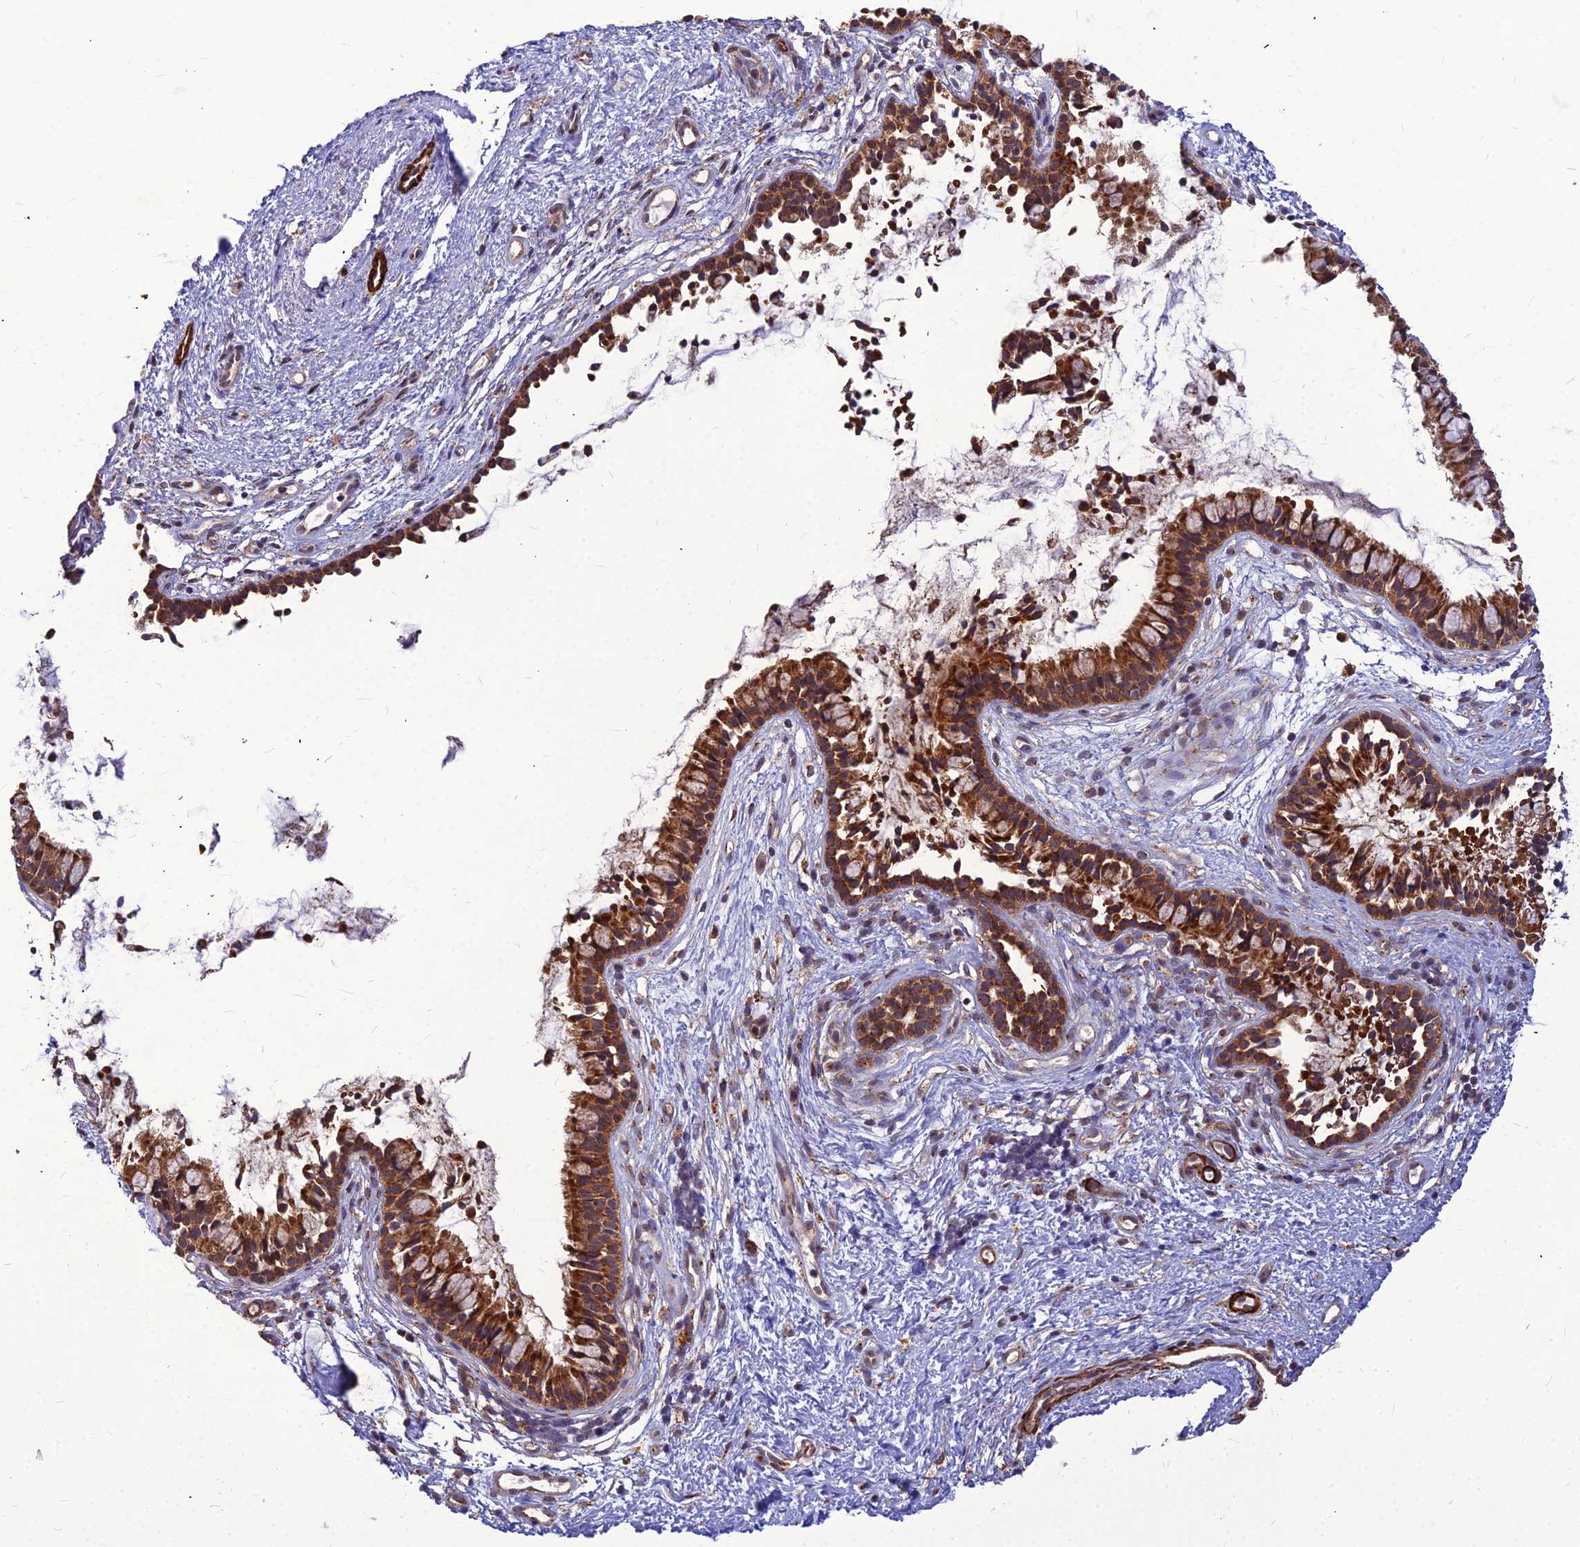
{"staining": {"intensity": "strong", "quantity": ">75%", "location": "cytoplasmic/membranous"}, "tissue": "nasopharynx", "cell_type": "Respiratory epithelial cells", "image_type": "normal", "snomed": [{"axis": "morphology", "description": "Normal tissue, NOS"}, {"axis": "topography", "description": "Nasopharynx"}], "caption": "Respiratory epithelial cells exhibit high levels of strong cytoplasmic/membranous expression in approximately >75% of cells in benign human nasopharynx.", "gene": "LEKR1", "patient": {"sex": "male", "age": 82}}